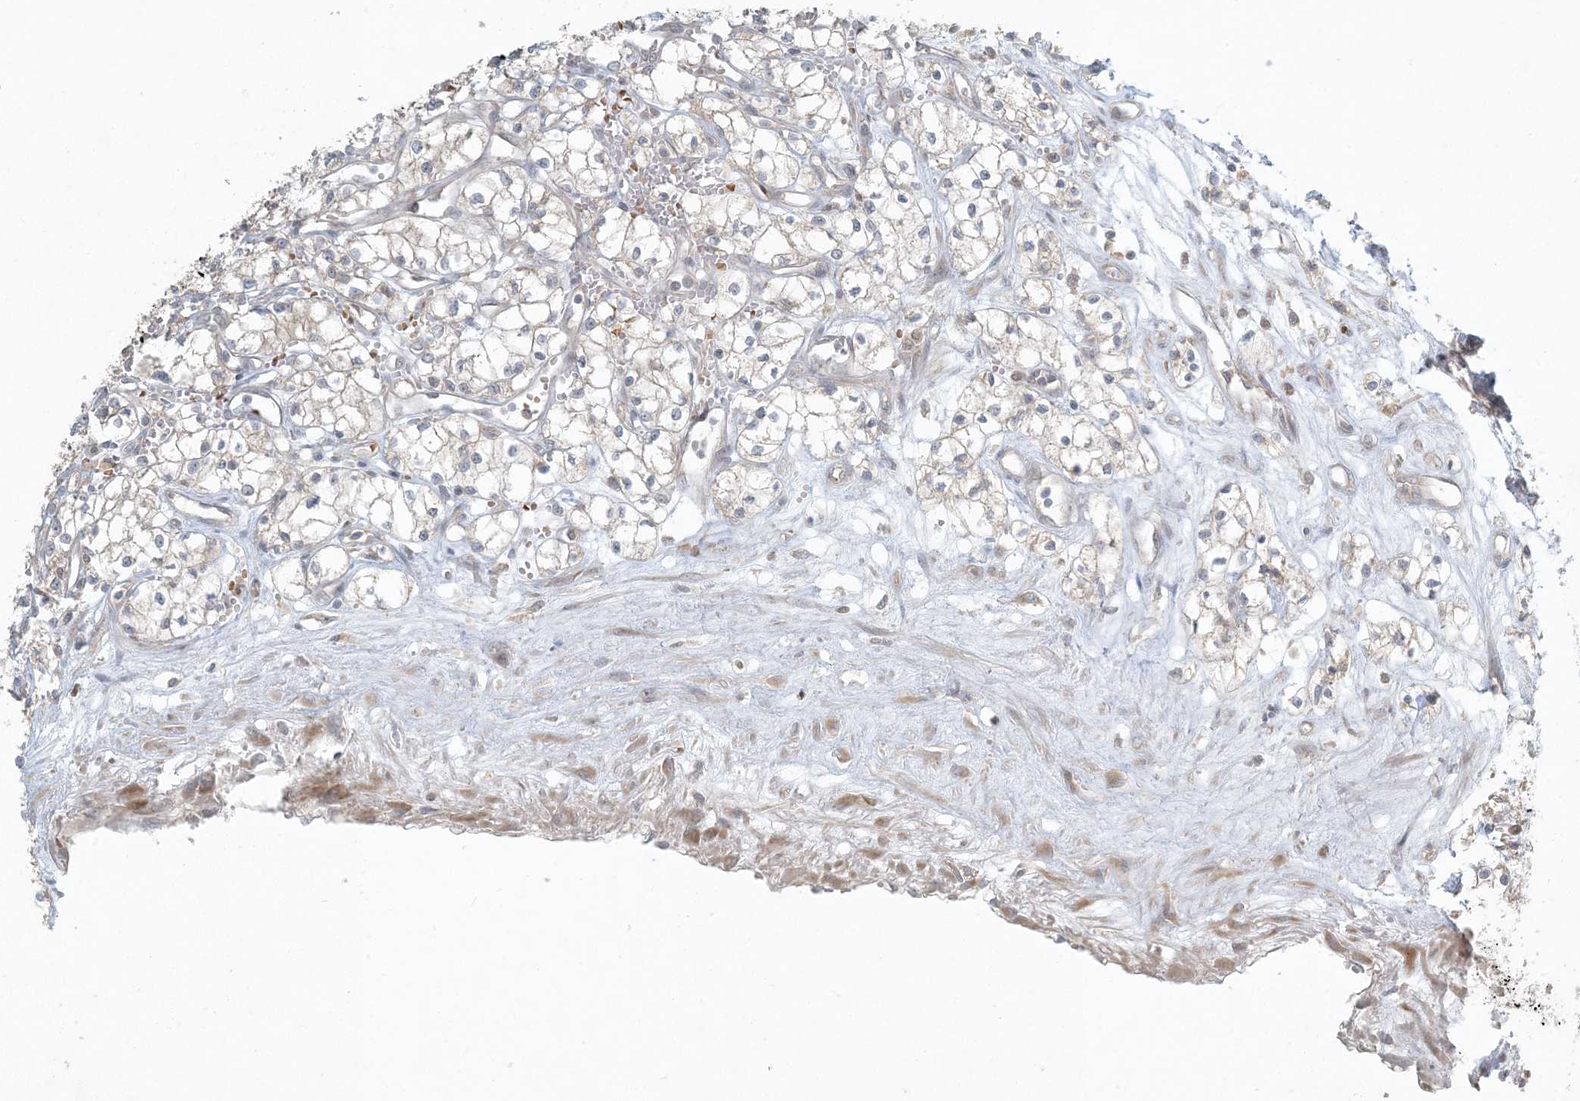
{"staining": {"intensity": "weak", "quantity": "<25%", "location": "cytoplasmic/membranous"}, "tissue": "renal cancer", "cell_type": "Tumor cells", "image_type": "cancer", "snomed": [{"axis": "morphology", "description": "Adenocarcinoma, NOS"}, {"axis": "topography", "description": "Kidney"}], "caption": "Immunohistochemistry (IHC) image of human adenocarcinoma (renal) stained for a protein (brown), which exhibits no positivity in tumor cells.", "gene": "CTDNEP1", "patient": {"sex": "male", "age": 59}}